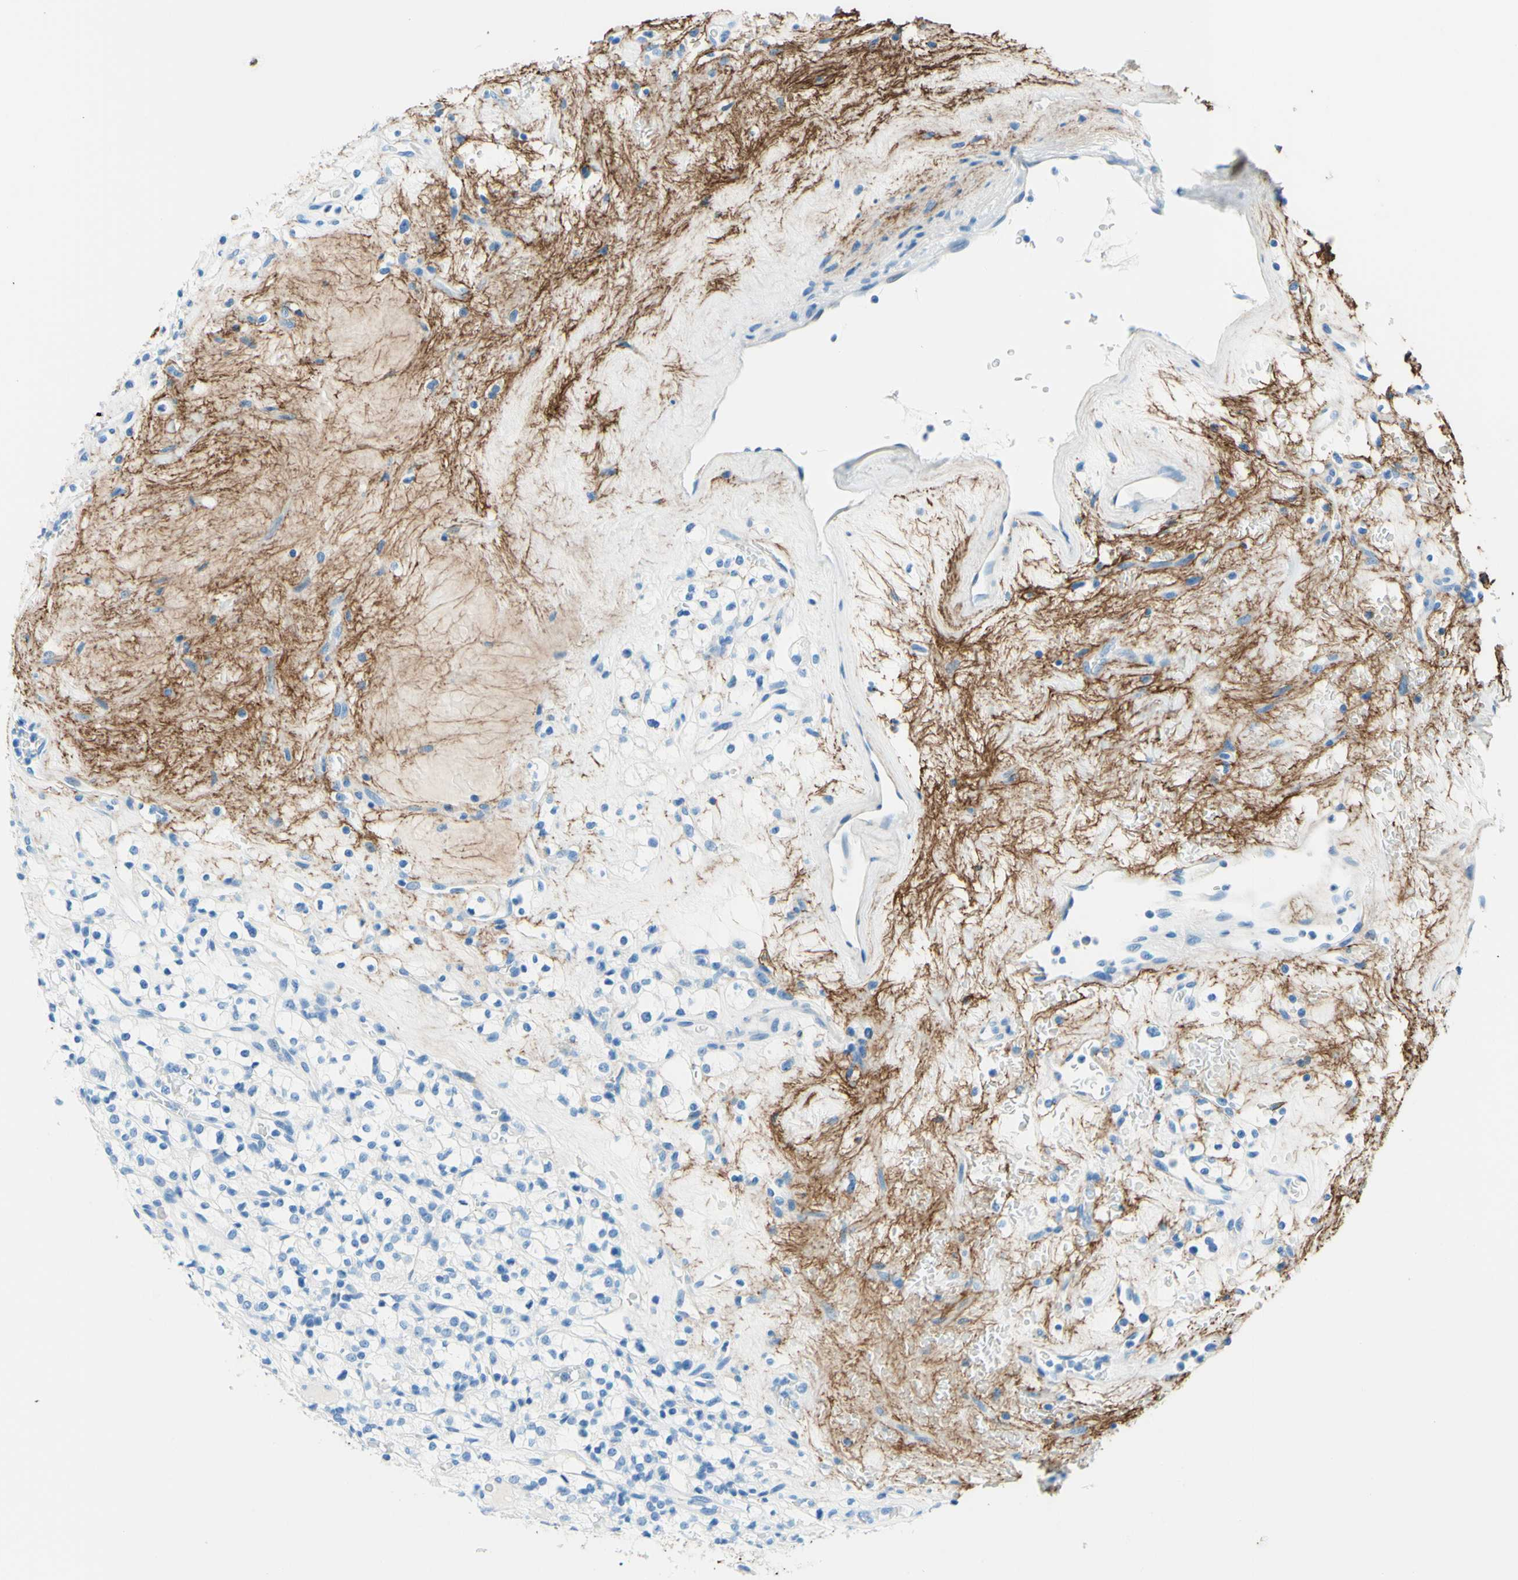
{"staining": {"intensity": "negative", "quantity": "none", "location": "none"}, "tissue": "renal cancer", "cell_type": "Tumor cells", "image_type": "cancer", "snomed": [{"axis": "morphology", "description": "Normal tissue, NOS"}, {"axis": "morphology", "description": "Adenocarcinoma, NOS"}, {"axis": "topography", "description": "Kidney"}], "caption": "Immunohistochemical staining of human renal adenocarcinoma displays no significant positivity in tumor cells.", "gene": "MFAP5", "patient": {"sex": "female", "age": 72}}